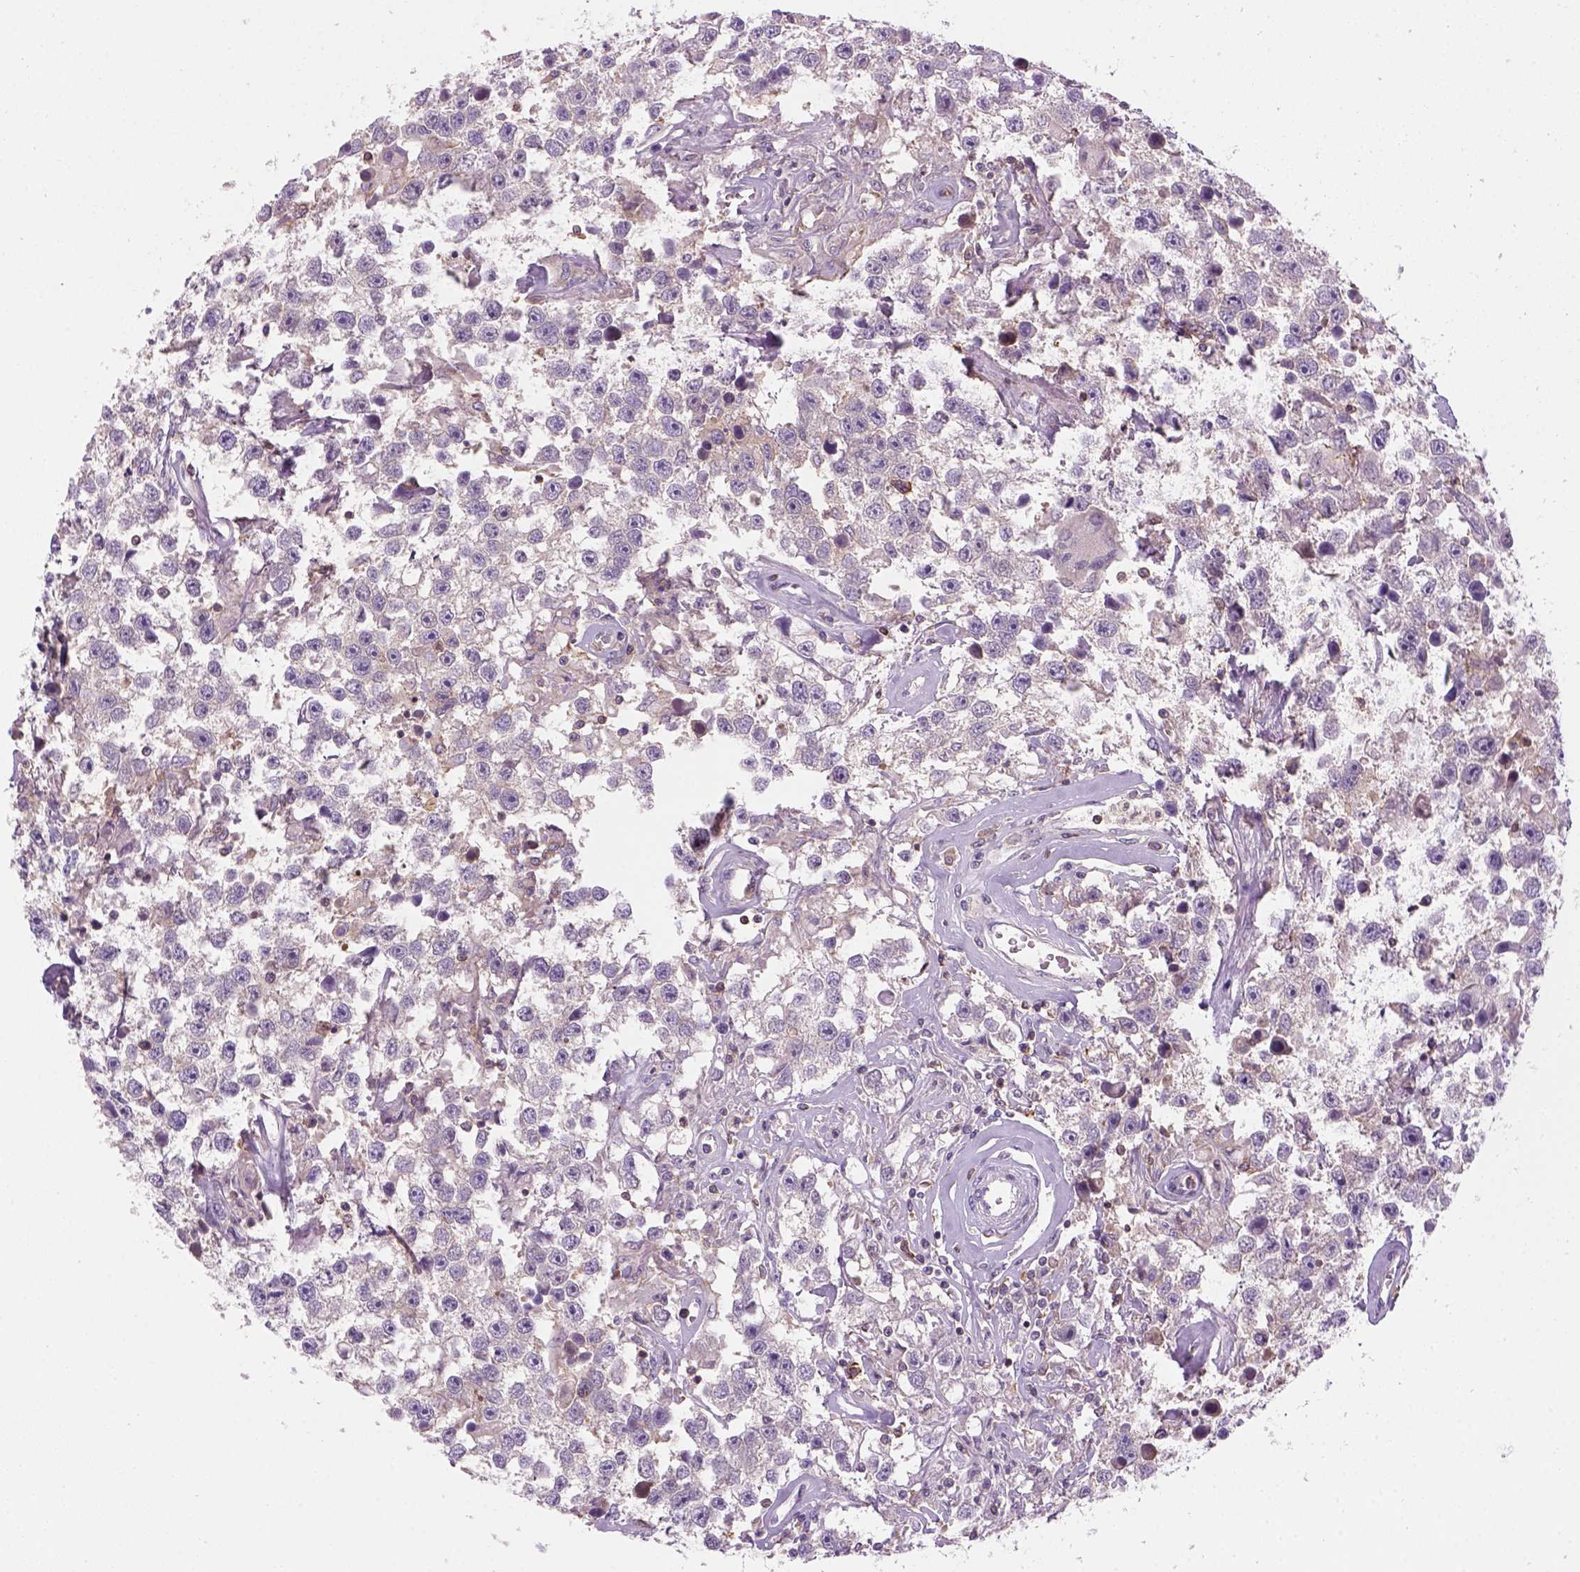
{"staining": {"intensity": "negative", "quantity": "none", "location": "none"}, "tissue": "testis cancer", "cell_type": "Tumor cells", "image_type": "cancer", "snomed": [{"axis": "morphology", "description": "Seminoma, NOS"}, {"axis": "topography", "description": "Testis"}], "caption": "Micrograph shows no significant protein positivity in tumor cells of testis cancer.", "gene": "GOT1", "patient": {"sex": "male", "age": 43}}